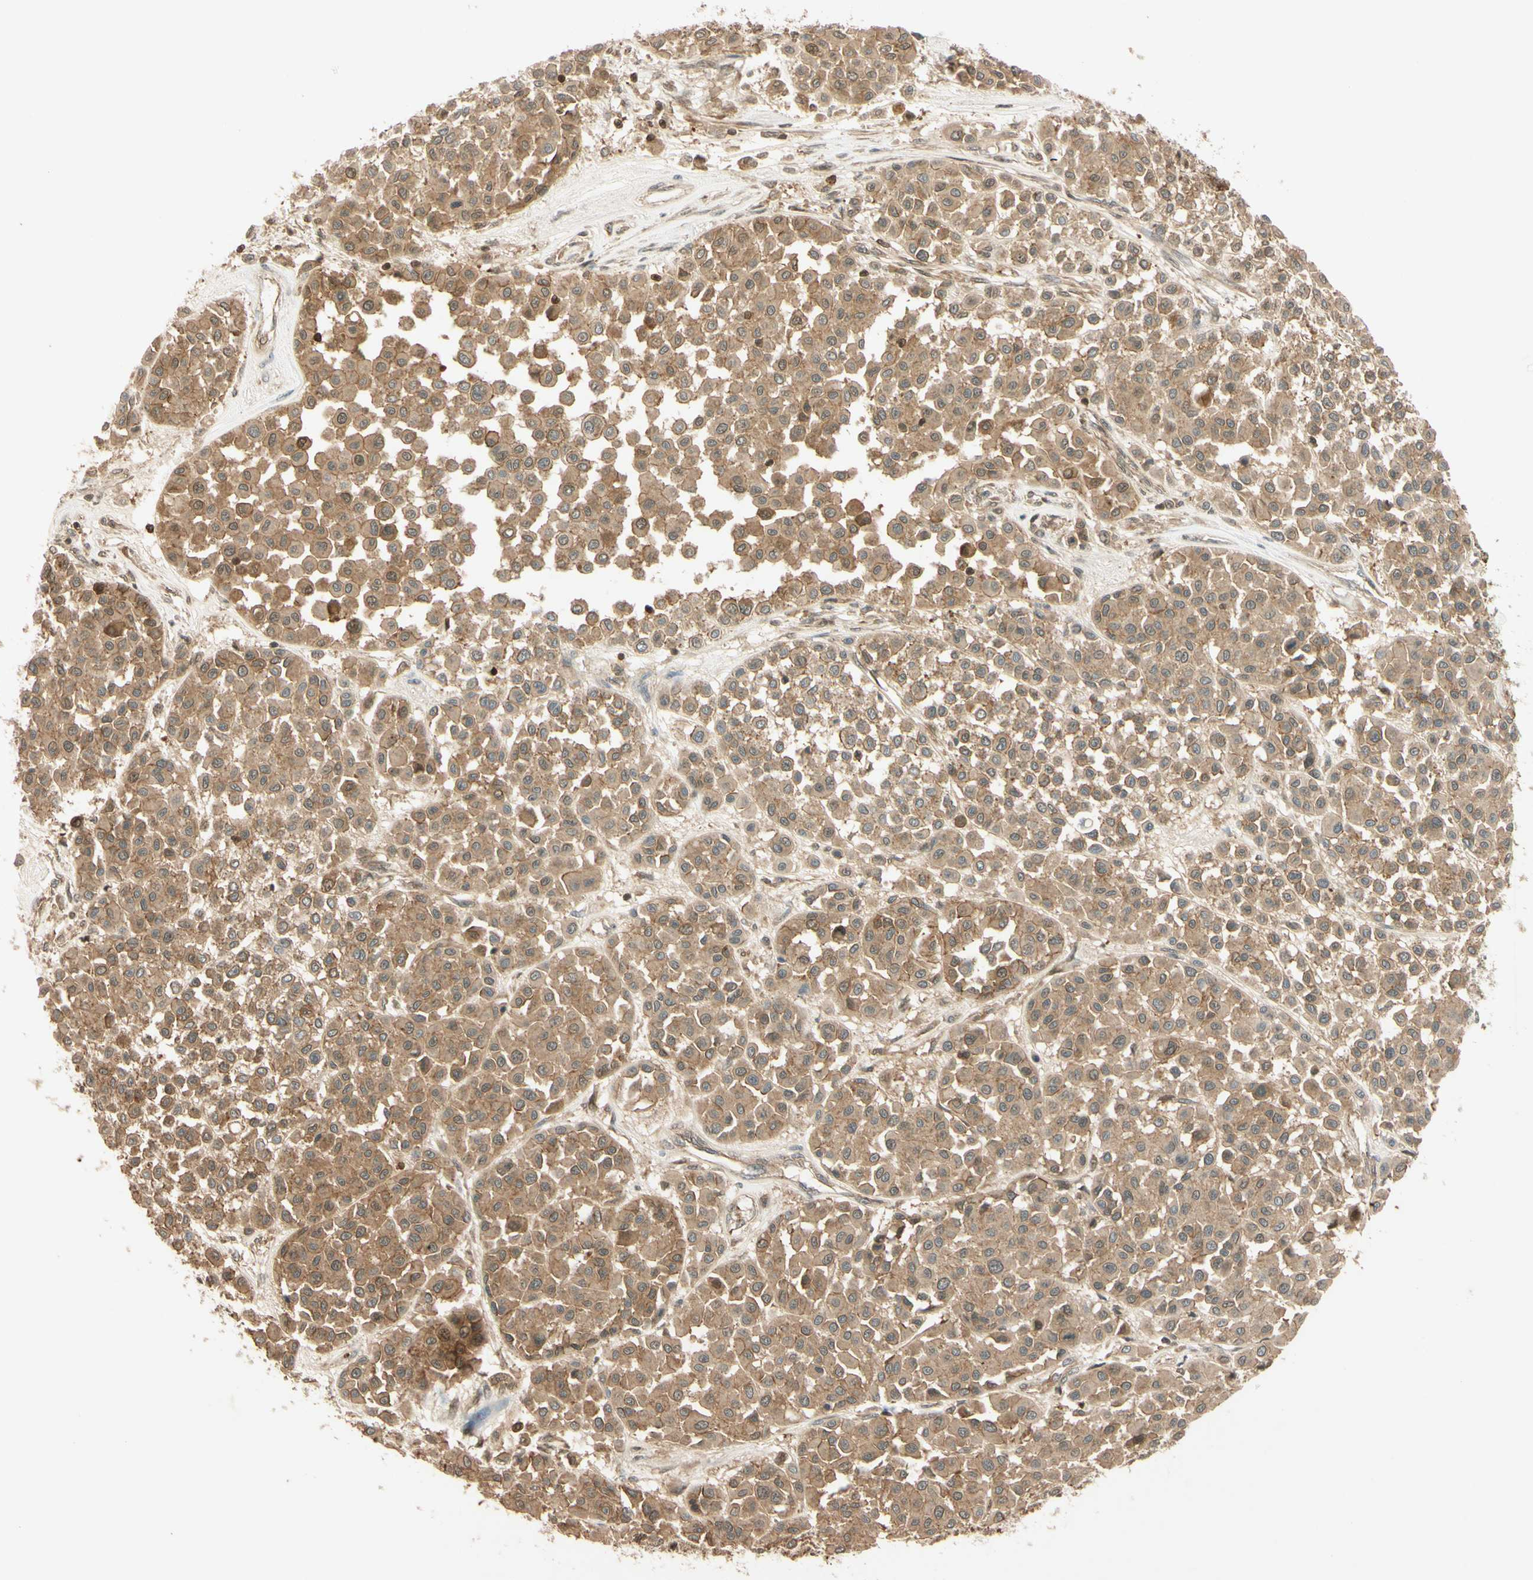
{"staining": {"intensity": "moderate", "quantity": ">75%", "location": "cytoplasmic/membranous"}, "tissue": "melanoma", "cell_type": "Tumor cells", "image_type": "cancer", "snomed": [{"axis": "morphology", "description": "Malignant melanoma, Metastatic site"}, {"axis": "topography", "description": "Soft tissue"}], "caption": "This micrograph reveals malignant melanoma (metastatic site) stained with IHC to label a protein in brown. The cytoplasmic/membranous of tumor cells show moderate positivity for the protein. Nuclei are counter-stained blue.", "gene": "EPHA8", "patient": {"sex": "male", "age": 41}}